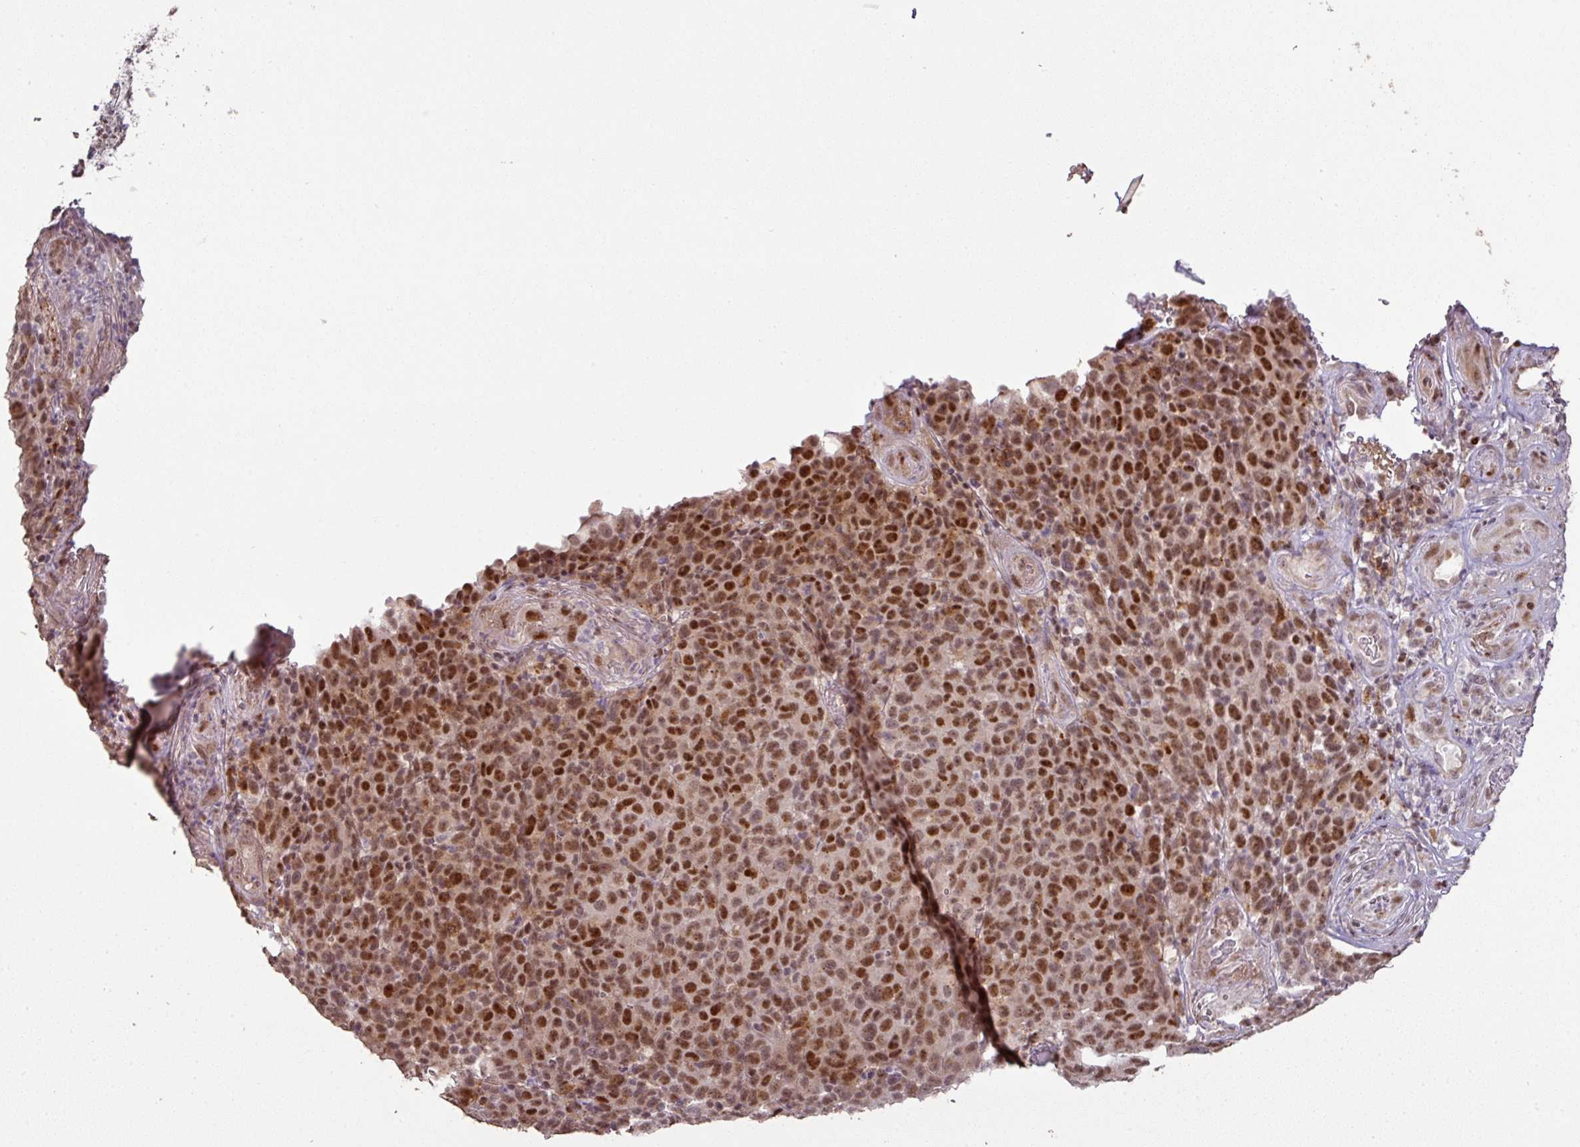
{"staining": {"intensity": "moderate", "quantity": "25%-75%", "location": "nuclear"}, "tissue": "melanoma", "cell_type": "Tumor cells", "image_type": "cancer", "snomed": [{"axis": "morphology", "description": "Malignant melanoma, NOS"}, {"axis": "topography", "description": "Skin"}], "caption": "A brown stain labels moderate nuclear positivity of a protein in human melanoma tumor cells.", "gene": "CXCR5", "patient": {"sex": "male", "age": 49}}